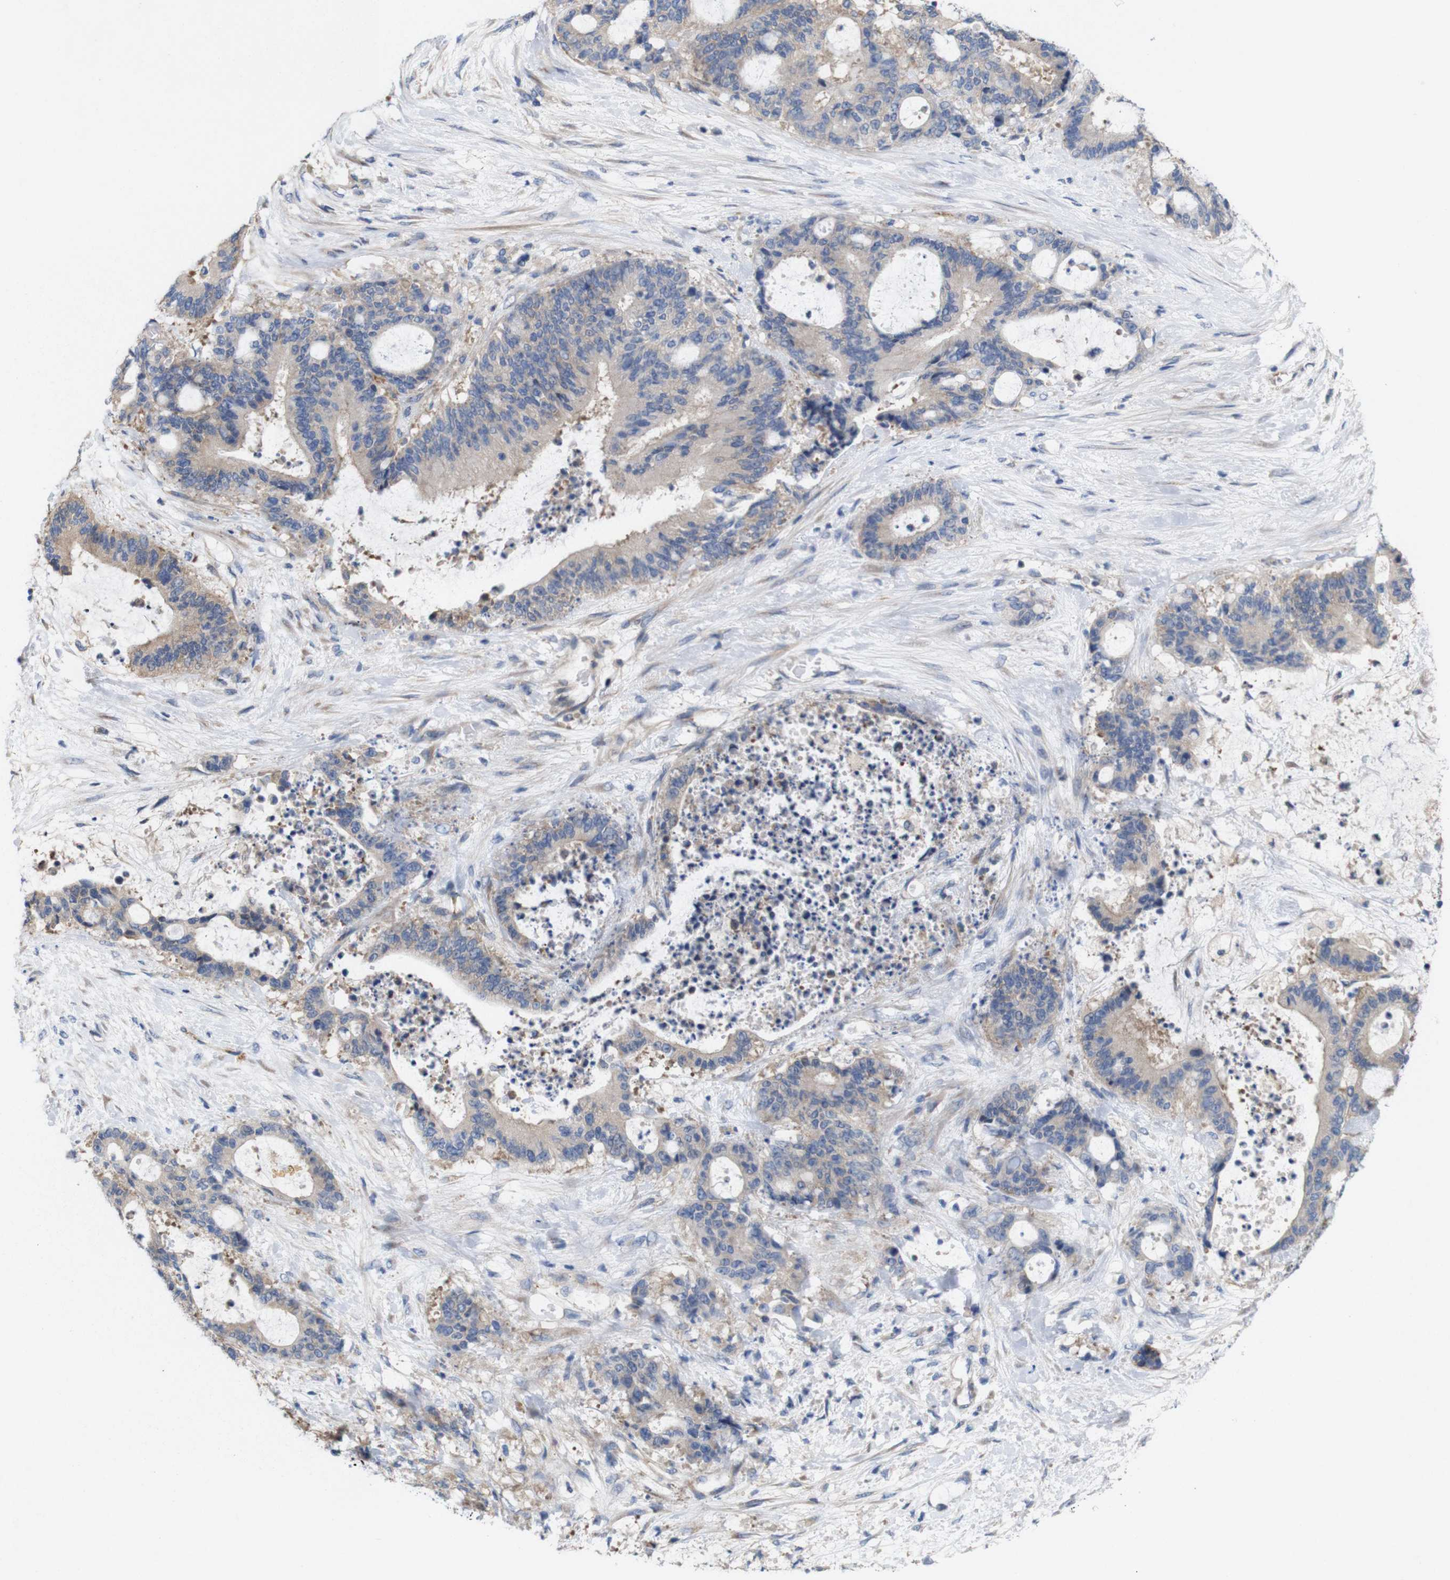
{"staining": {"intensity": "negative", "quantity": "none", "location": "none"}, "tissue": "liver cancer", "cell_type": "Tumor cells", "image_type": "cancer", "snomed": [{"axis": "morphology", "description": "Normal tissue, NOS"}, {"axis": "morphology", "description": "Cholangiocarcinoma"}, {"axis": "topography", "description": "Liver"}, {"axis": "topography", "description": "Peripheral nerve tissue"}], "caption": "A micrograph of human liver cholangiocarcinoma is negative for staining in tumor cells.", "gene": "MYEOV", "patient": {"sex": "female", "age": 73}}